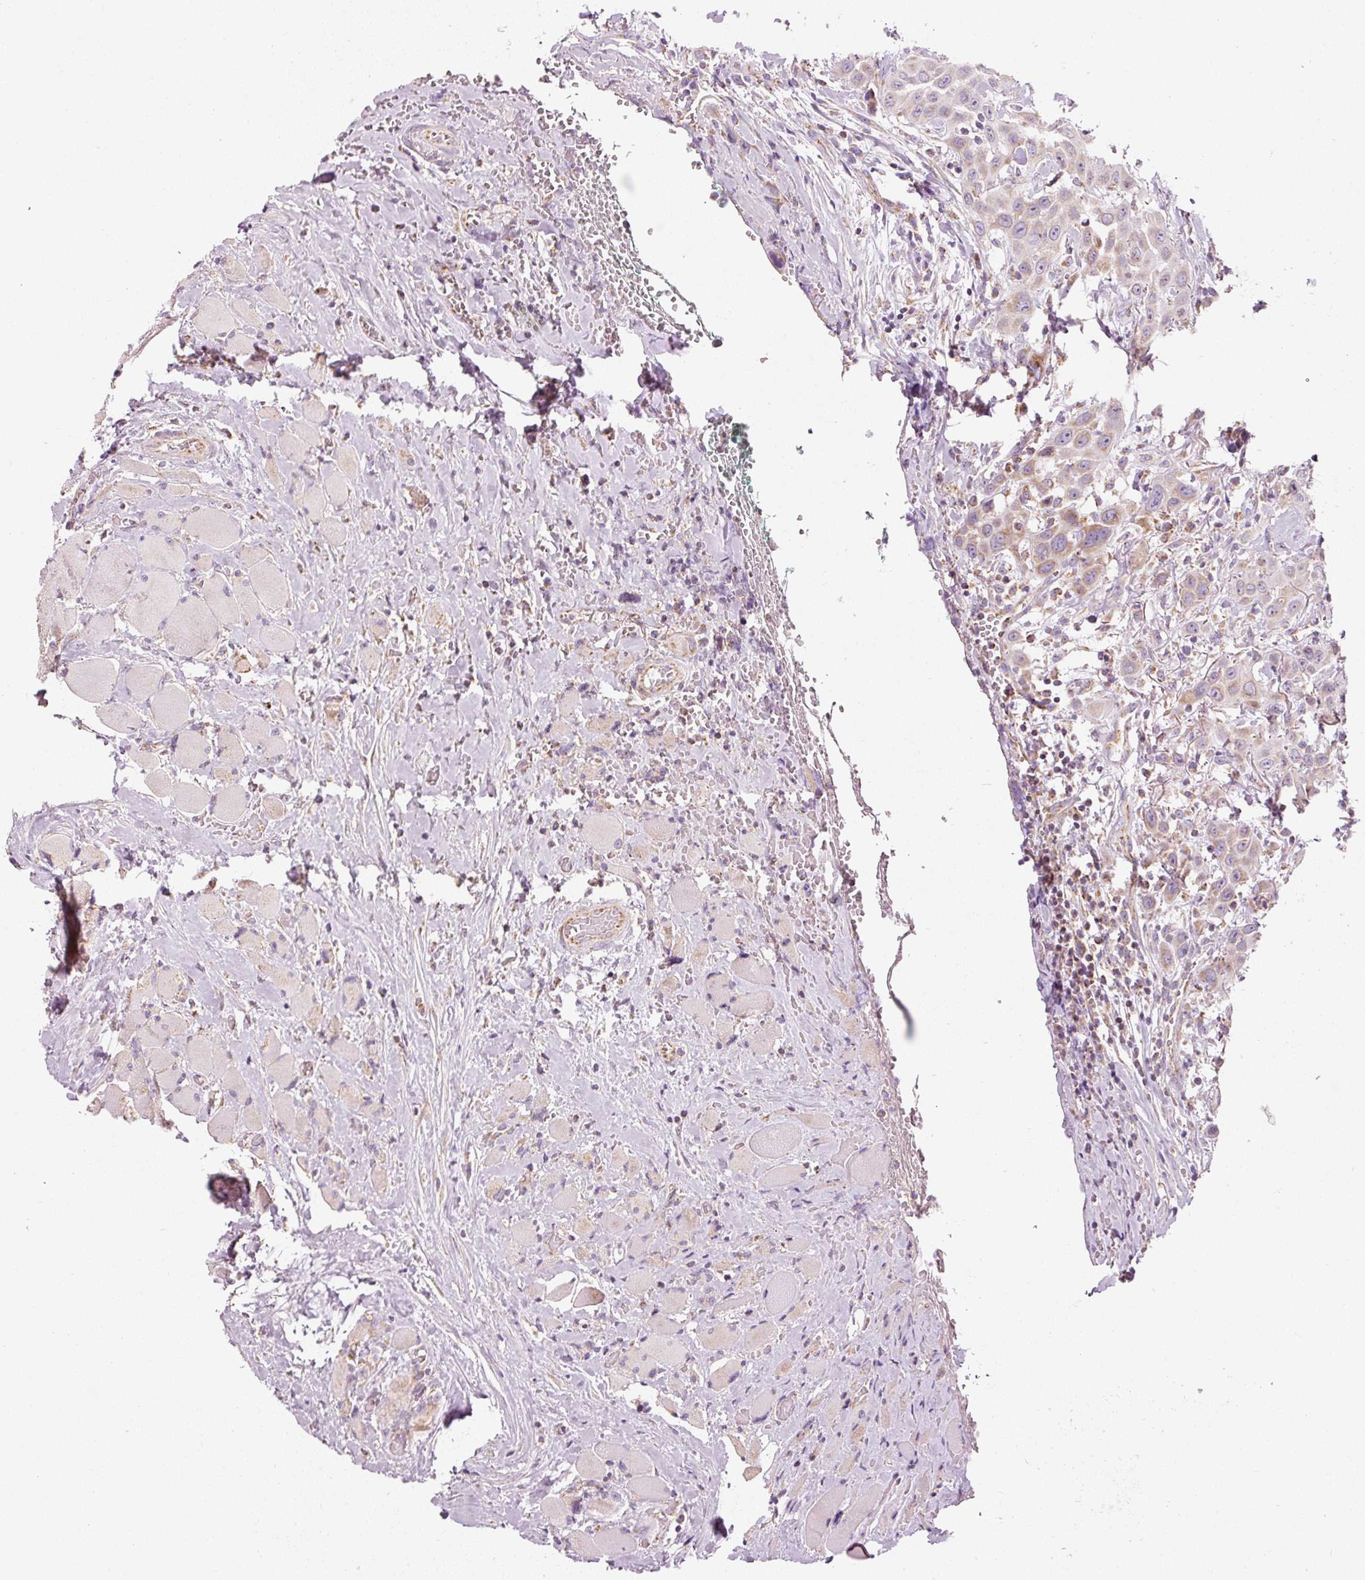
{"staining": {"intensity": "weak", "quantity": "25%-75%", "location": "cytoplasmic/membranous"}, "tissue": "head and neck cancer", "cell_type": "Tumor cells", "image_type": "cancer", "snomed": [{"axis": "morphology", "description": "Squamous cell carcinoma, NOS"}, {"axis": "topography", "description": "Head-Neck"}], "caption": "Immunohistochemical staining of human head and neck squamous cell carcinoma exhibits weak cytoplasmic/membranous protein positivity in approximately 25%-75% of tumor cells. The protein of interest is shown in brown color, while the nuclei are stained blue.", "gene": "NDUFB4", "patient": {"sex": "male", "age": 81}}